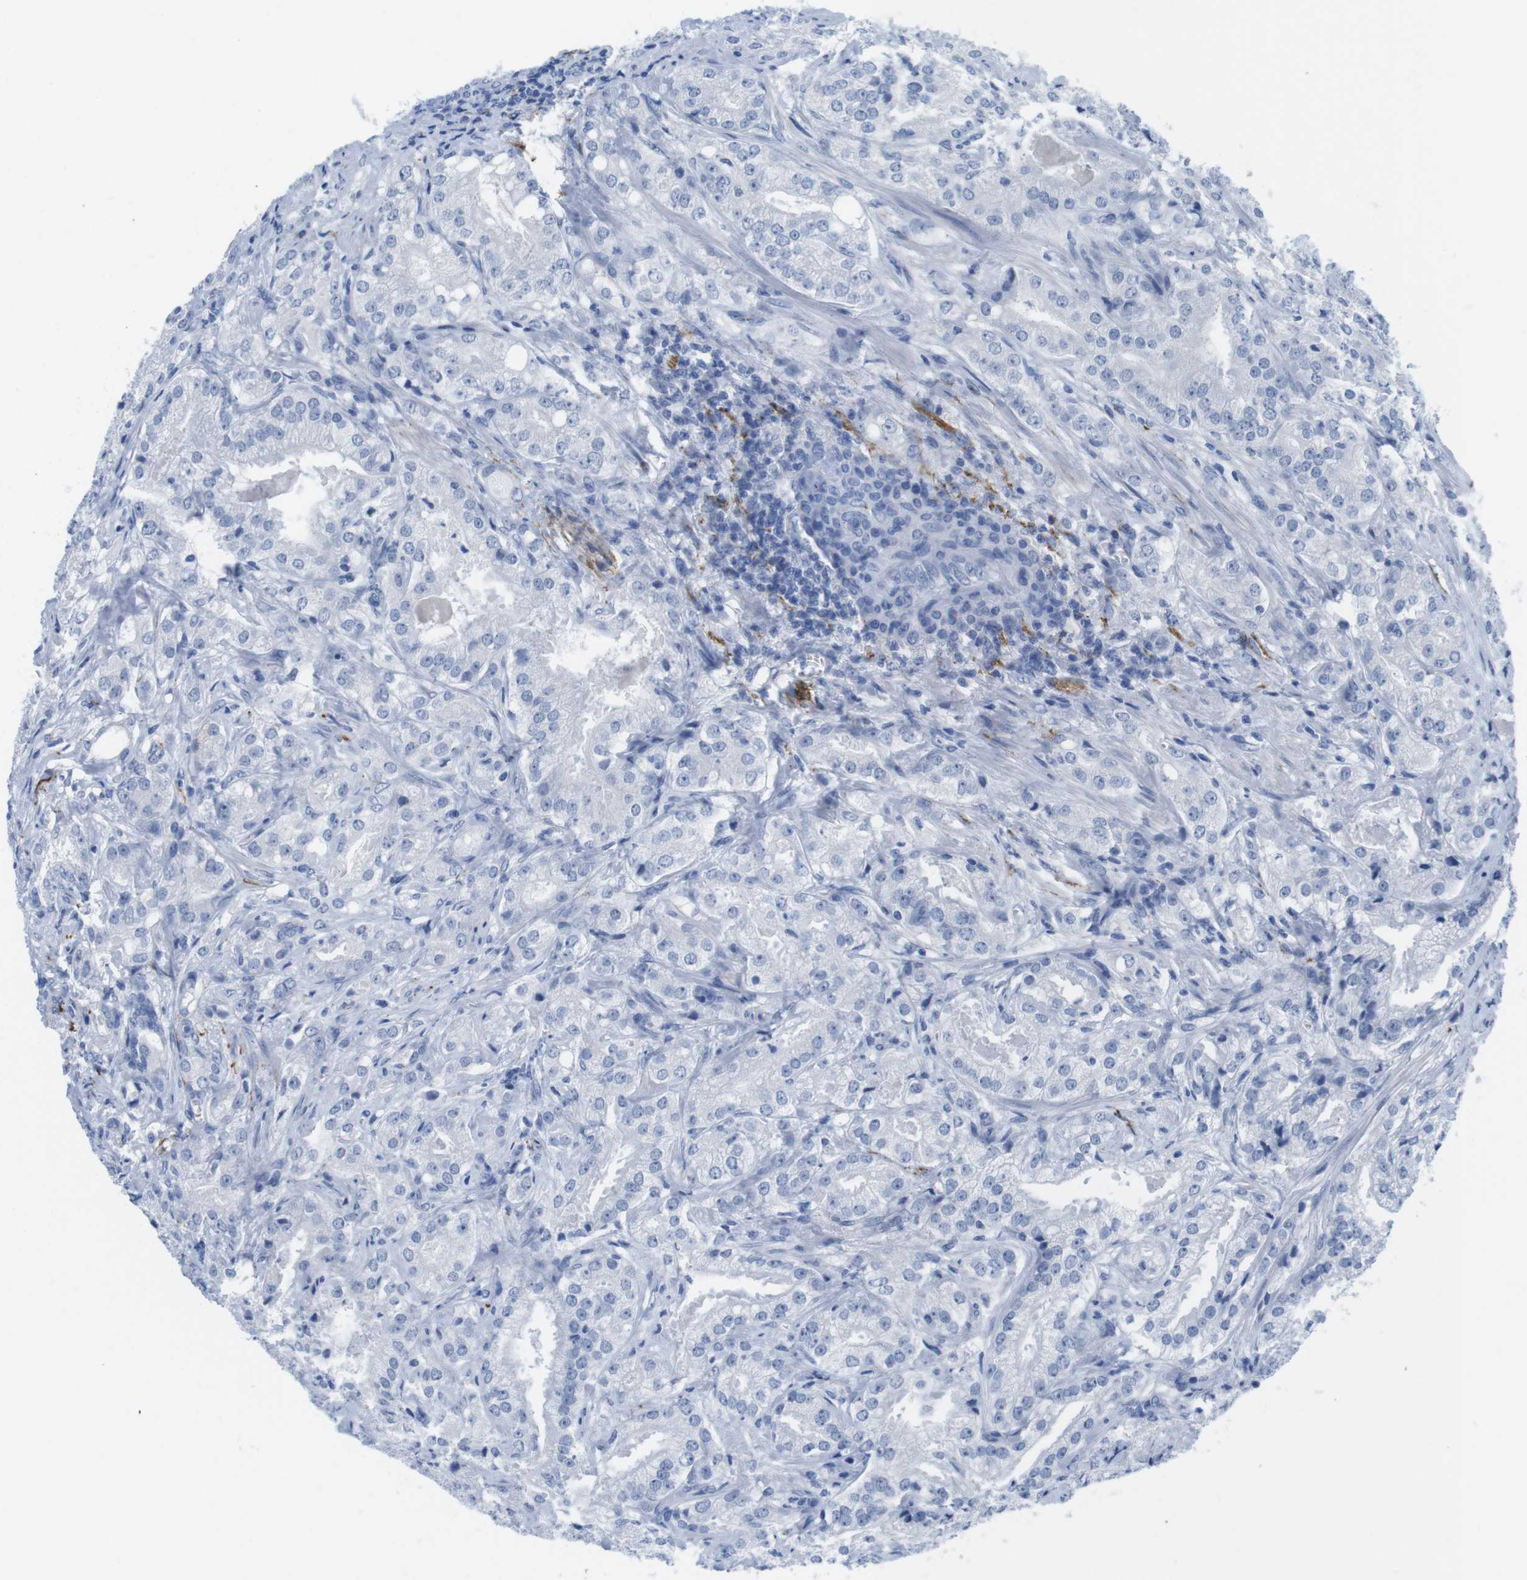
{"staining": {"intensity": "negative", "quantity": "none", "location": "none"}, "tissue": "prostate cancer", "cell_type": "Tumor cells", "image_type": "cancer", "snomed": [{"axis": "morphology", "description": "Adenocarcinoma, High grade"}, {"axis": "topography", "description": "Prostate"}], "caption": "Immunohistochemistry of adenocarcinoma (high-grade) (prostate) reveals no expression in tumor cells.", "gene": "MAP6", "patient": {"sex": "male", "age": 64}}